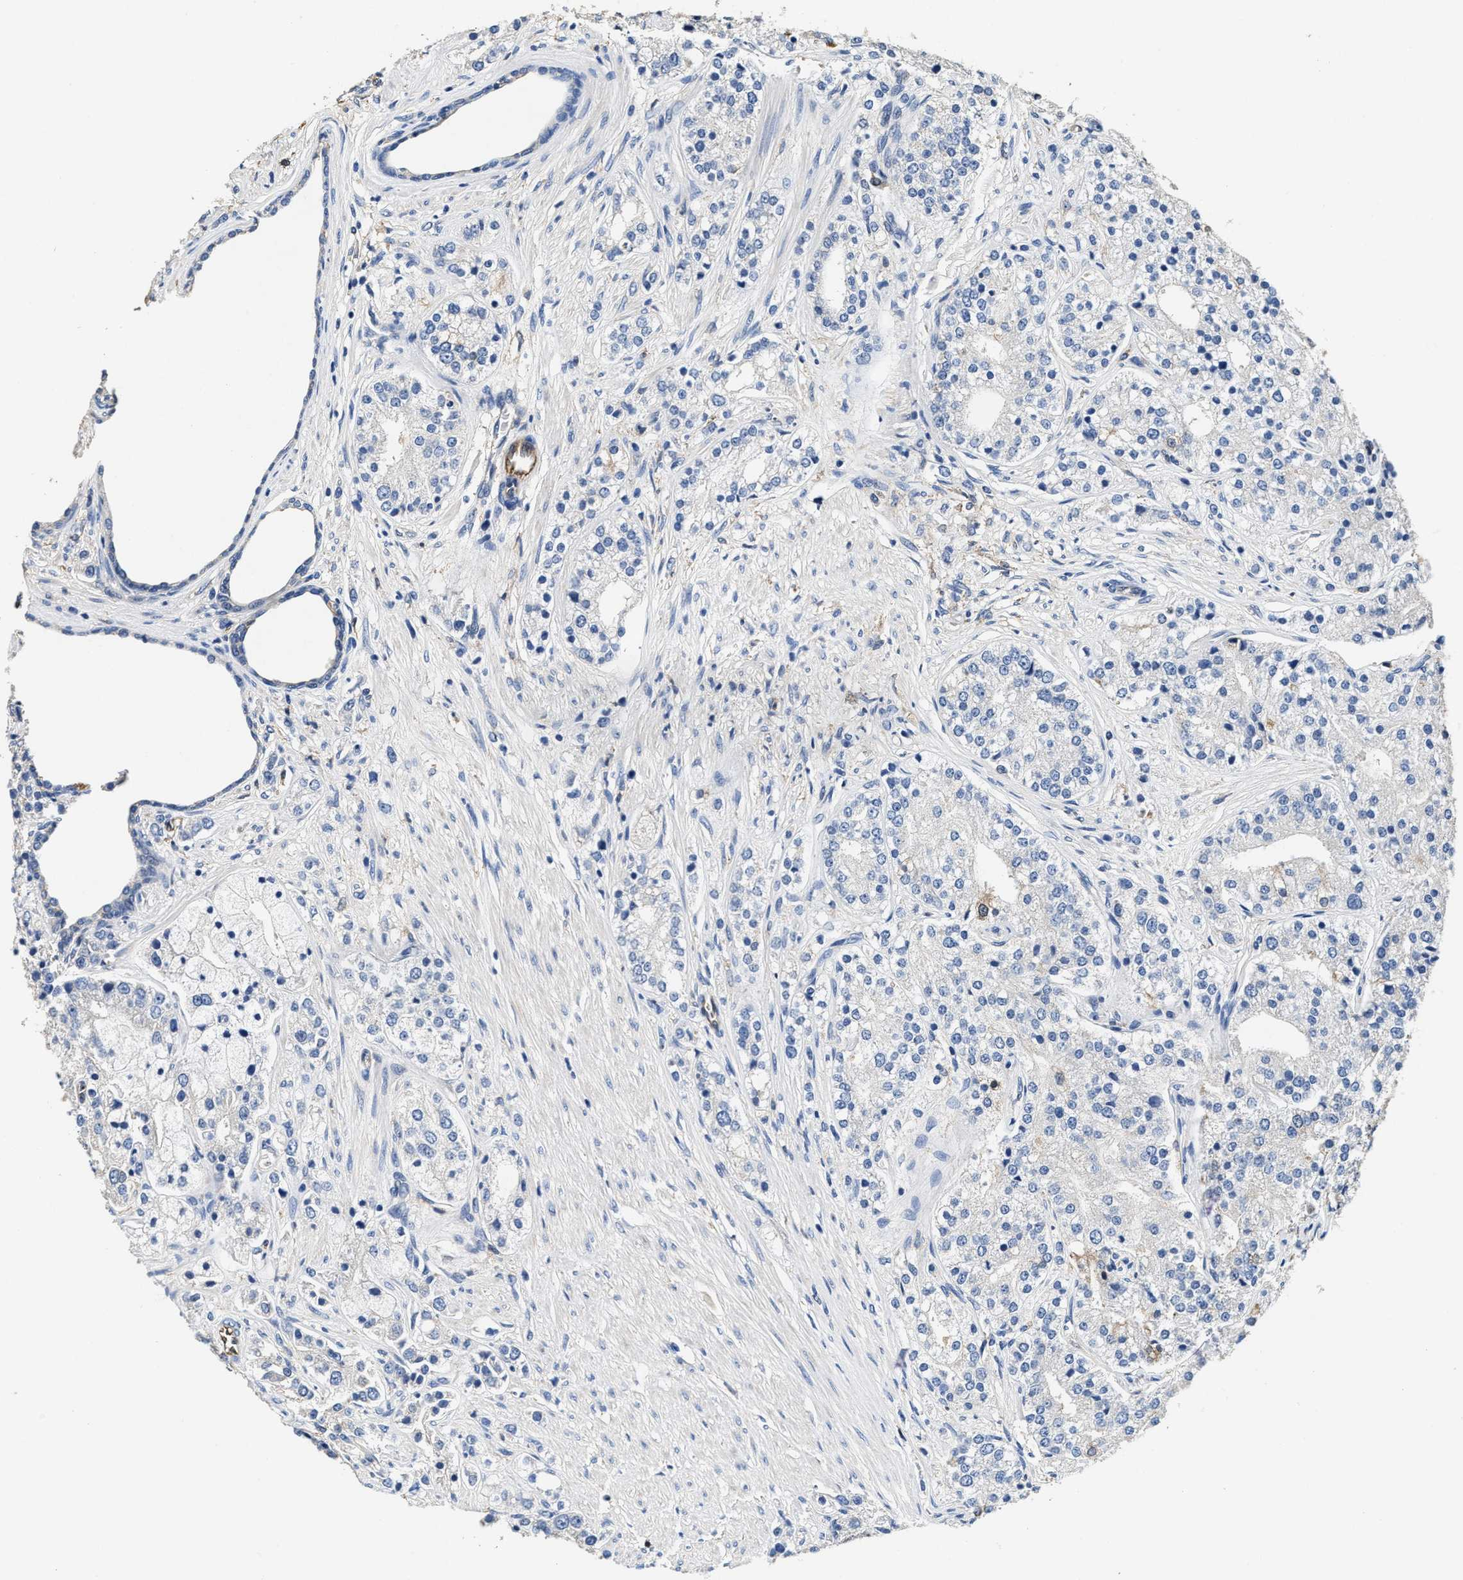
{"staining": {"intensity": "negative", "quantity": "none", "location": "none"}, "tissue": "prostate cancer", "cell_type": "Tumor cells", "image_type": "cancer", "snomed": [{"axis": "morphology", "description": "Adenocarcinoma, High grade"}, {"axis": "topography", "description": "Prostate"}], "caption": "Immunohistochemistry photomicrograph of human prostate adenocarcinoma (high-grade) stained for a protein (brown), which displays no staining in tumor cells.", "gene": "PEG10", "patient": {"sex": "male", "age": 50}}